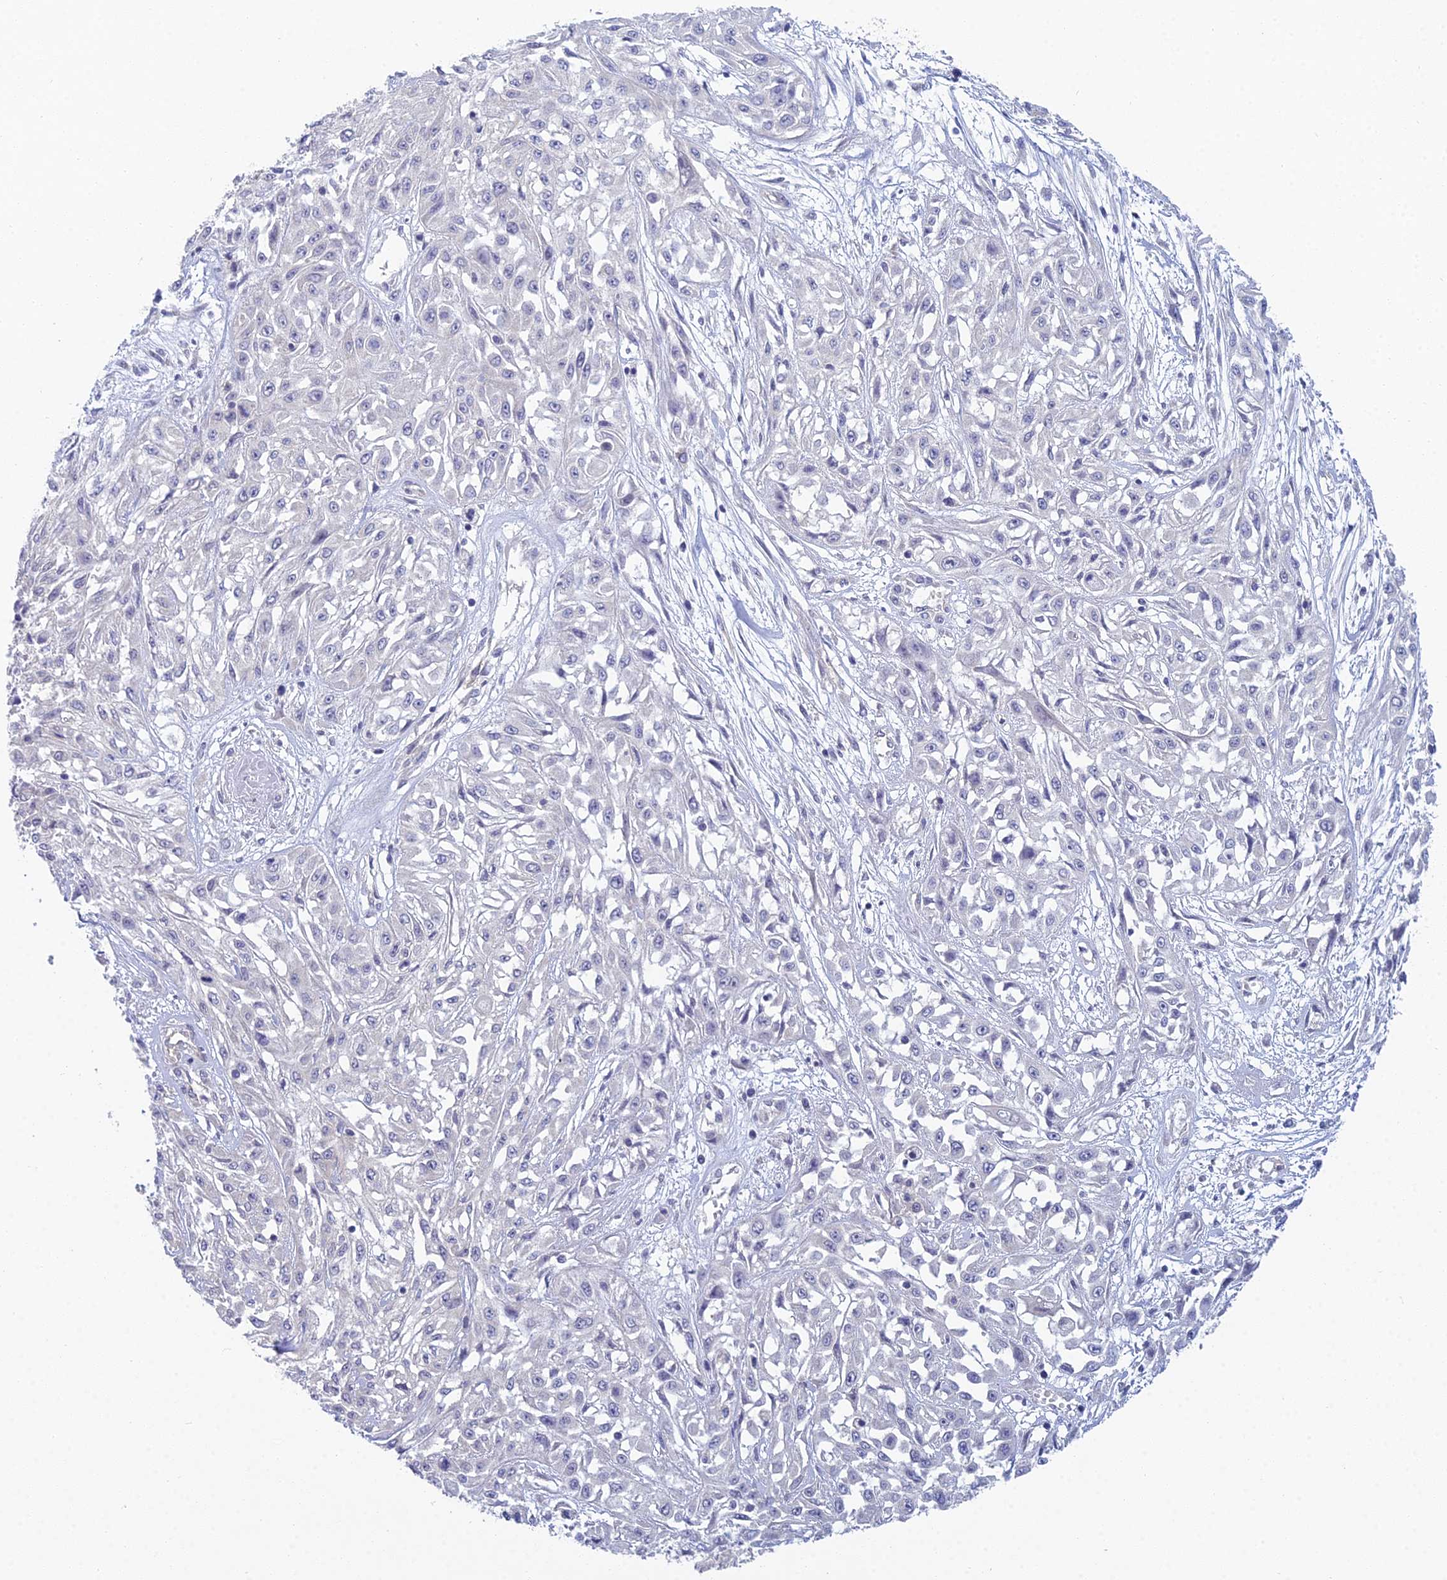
{"staining": {"intensity": "negative", "quantity": "none", "location": "none"}, "tissue": "skin cancer", "cell_type": "Tumor cells", "image_type": "cancer", "snomed": [{"axis": "morphology", "description": "Squamous cell carcinoma, NOS"}, {"axis": "morphology", "description": "Squamous cell carcinoma, metastatic, NOS"}, {"axis": "topography", "description": "Skin"}, {"axis": "topography", "description": "Lymph node"}], "caption": "The micrograph demonstrates no staining of tumor cells in skin cancer (metastatic squamous cell carcinoma). (Stains: DAB (3,3'-diaminobenzidine) immunohistochemistry (IHC) with hematoxylin counter stain, Microscopy: brightfield microscopy at high magnification).", "gene": "METTL26", "patient": {"sex": "male", "age": 75}}